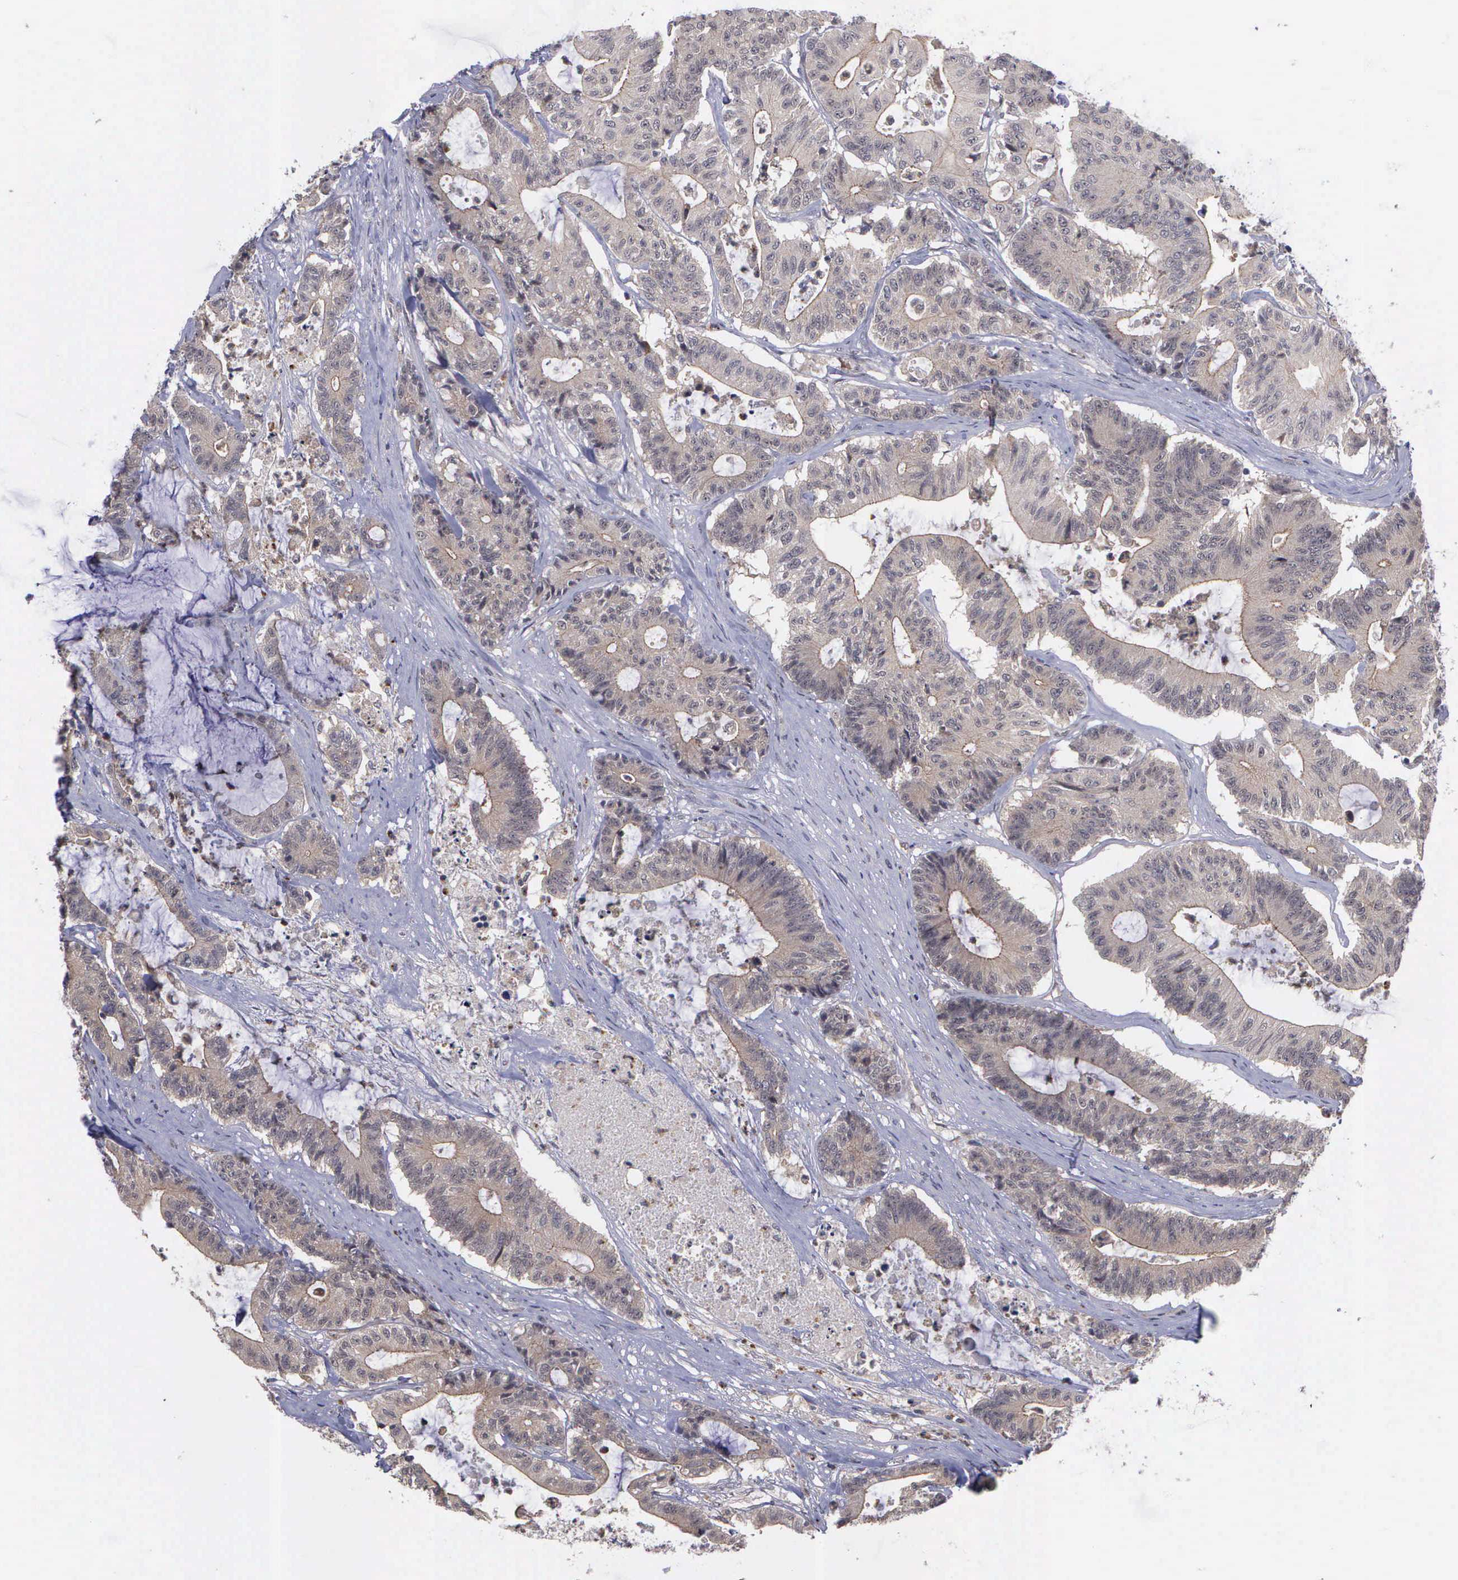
{"staining": {"intensity": "weak", "quantity": ">75%", "location": "cytoplasmic/membranous"}, "tissue": "colorectal cancer", "cell_type": "Tumor cells", "image_type": "cancer", "snomed": [{"axis": "morphology", "description": "Adenocarcinoma, NOS"}, {"axis": "topography", "description": "Colon"}], "caption": "Immunohistochemical staining of human adenocarcinoma (colorectal) exhibits low levels of weak cytoplasmic/membranous expression in about >75% of tumor cells.", "gene": "MAP3K9", "patient": {"sex": "female", "age": 84}}